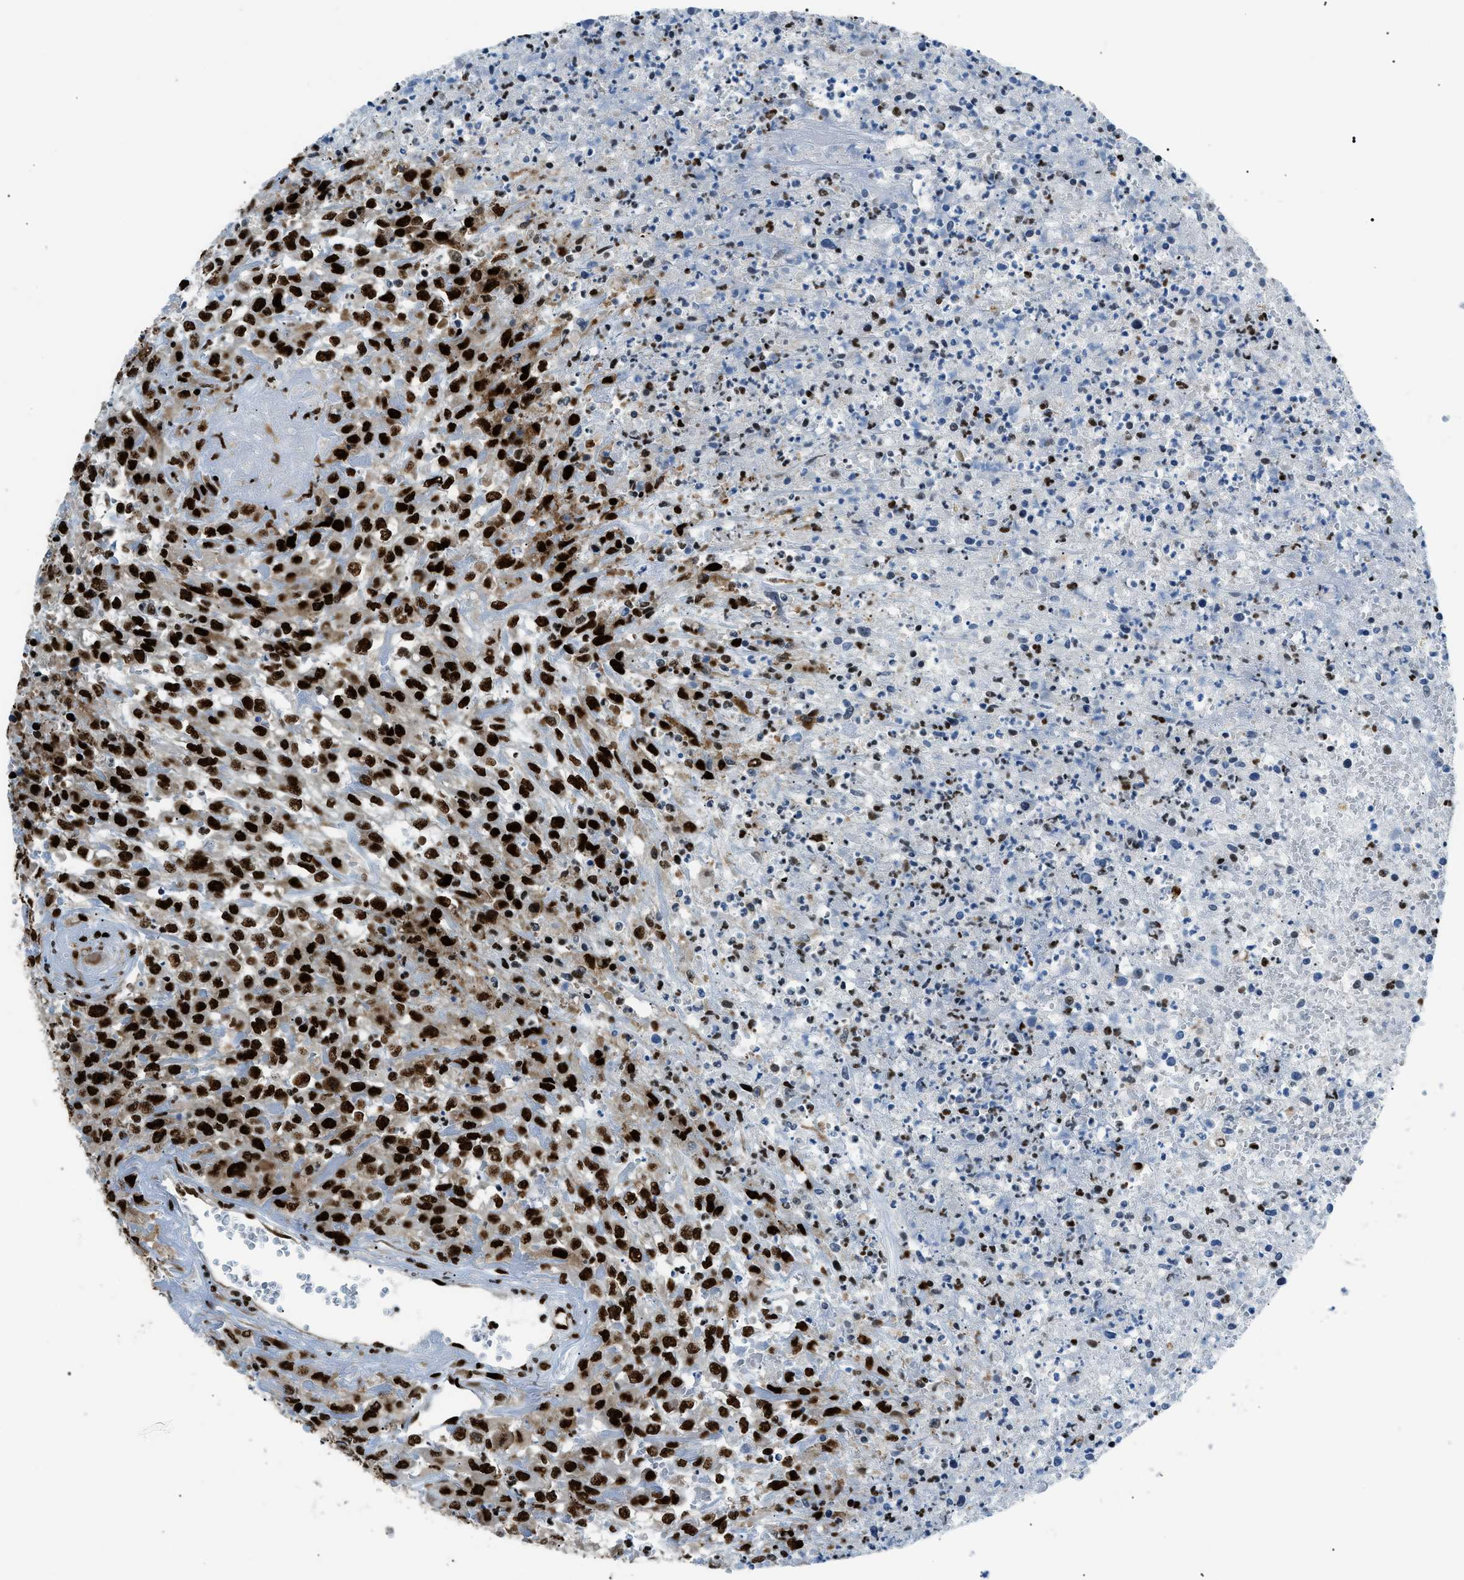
{"staining": {"intensity": "strong", "quantity": ">75%", "location": "nuclear"}, "tissue": "urothelial cancer", "cell_type": "Tumor cells", "image_type": "cancer", "snomed": [{"axis": "morphology", "description": "Urothelial carcinoma, High grade"}, {"axis": "topography", "description": "Urinary bladder"}], "caption": "Immunohistochemical staining of urothelial carcinoma (high-grade) reveals strong nuclear protein staining in approximately >75% of tumor cells. (IHC, brightfield microscopy, high magnification).", "gene": "HNRNPK", "patient": {"sex": "male", "age": 46}}